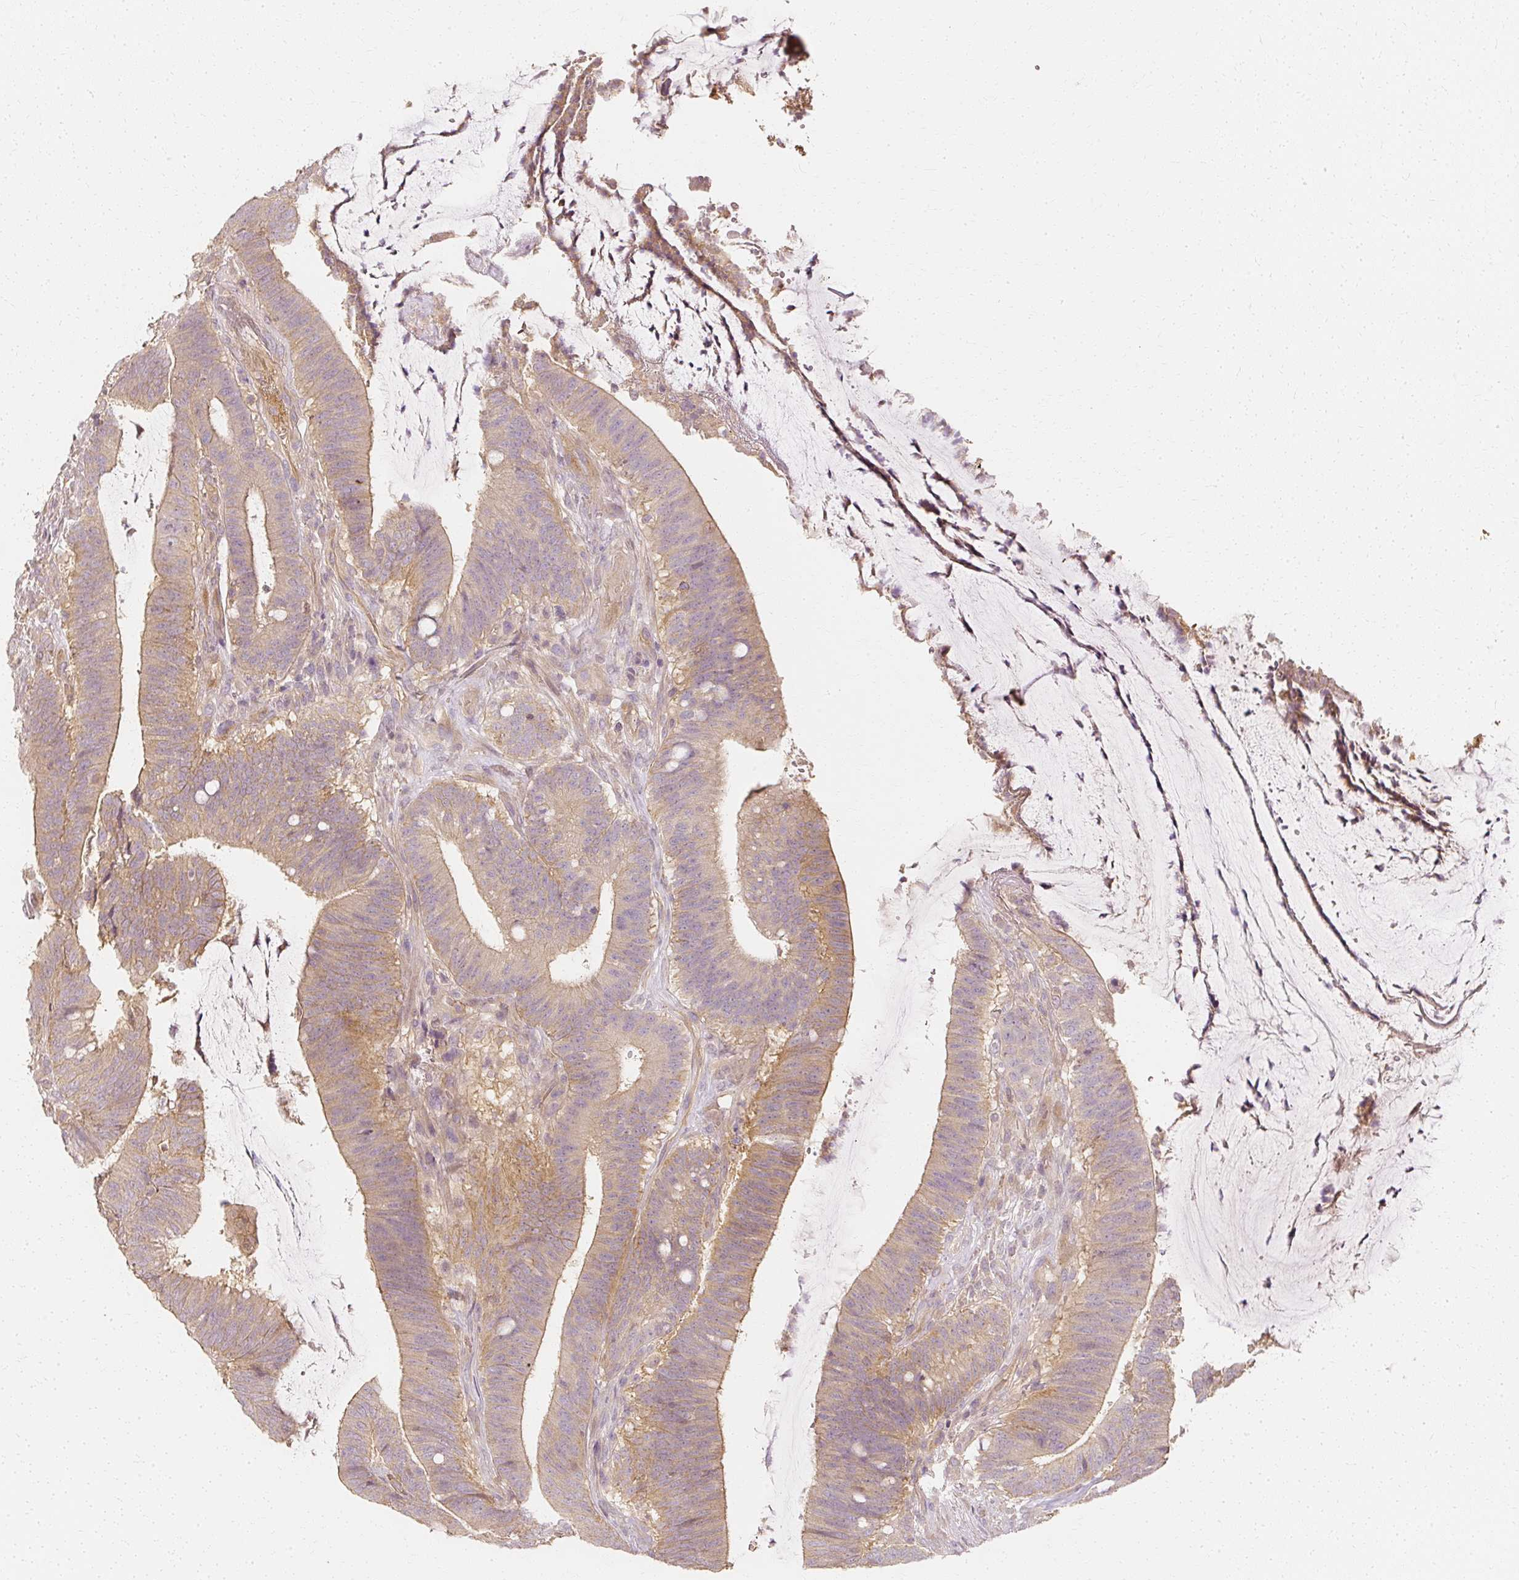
{"staining": {"intensity": "moderate", "quantity": ">75%", "location": "cytoplasmic/membranous"}, "tissue": "colorectal cancer", "cell_type": "Tumor cells", "image_type": "cancer", "snomed": [{"axis": "morphology", "description": "Adenocarcinoma, NOS"}, {"axis": "topography", "description": "Colon"}], "caption": "Immunohistochemical staining of adenocarcinoma (colorectal) demonstrates moderate cytoplasmic/membranous protein staining in approximately >75% of tumor cells. Immunohistochemistry (ihc) stains the protein in brown and the nuclei are stained blue.", "gene": "GNAQ", "patient": {"sex": "female", "age": 43}}